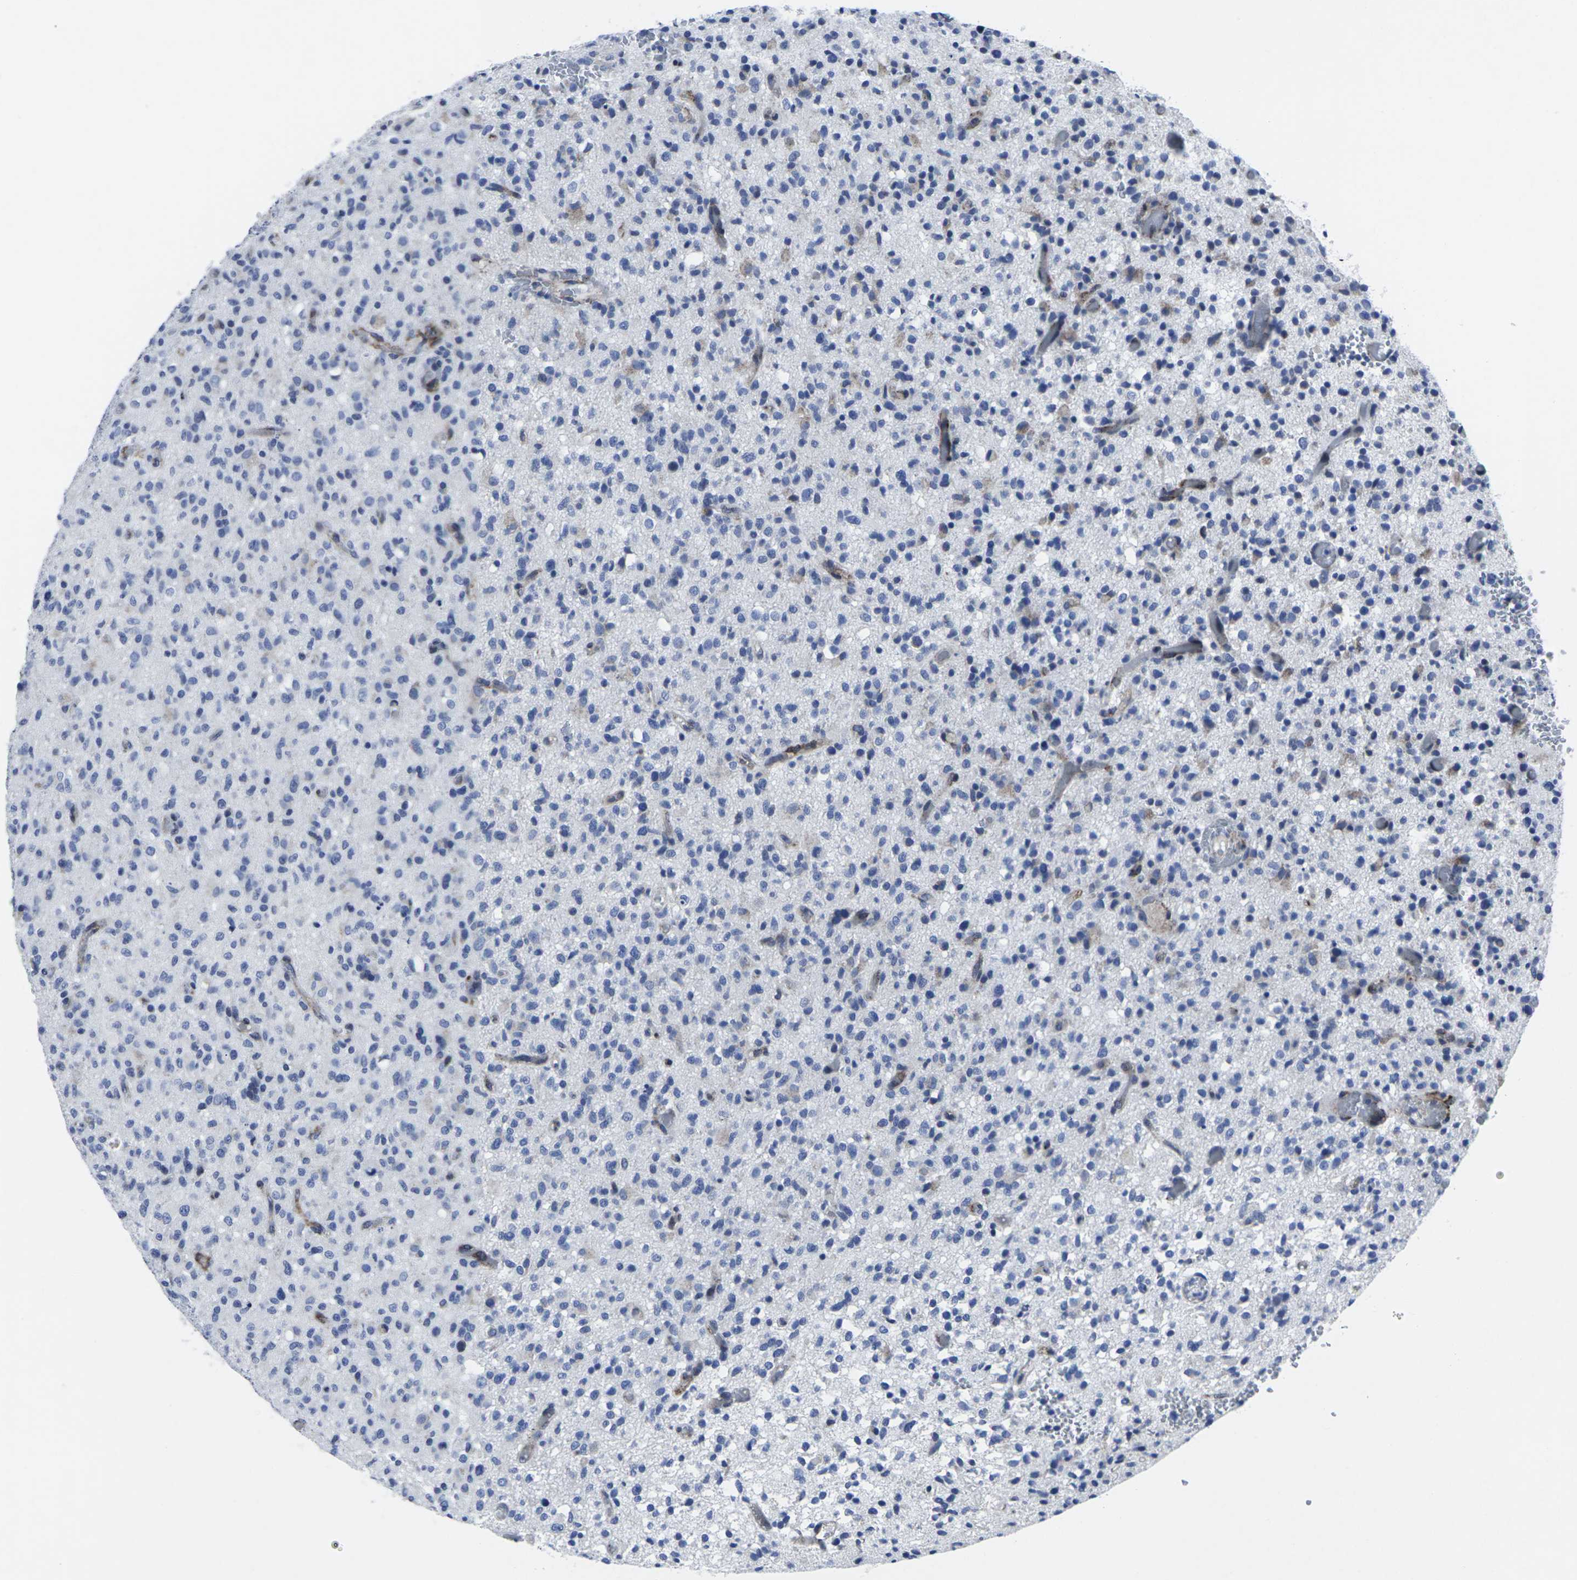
{"staining": {"intensity": "negative", "quantity": "none", "location": "none"}, "tissue": "glioma", "cell_type": "Tumor cells", "image_type": "cancer", "snomed": [{"axis": "morphology", "description": "Glioma, malignant, High grade"}, {"axis": "topography", "description": "Brain"}], "caption": "The immunohistochemistry photomicrograph has no significant staining in tumor cells of glioma tissue. (DAB IHC visualized using brightfield microscopy, high magnification).", "gene": "RPN1", "patient": {"sex": "male", "age": 71}}